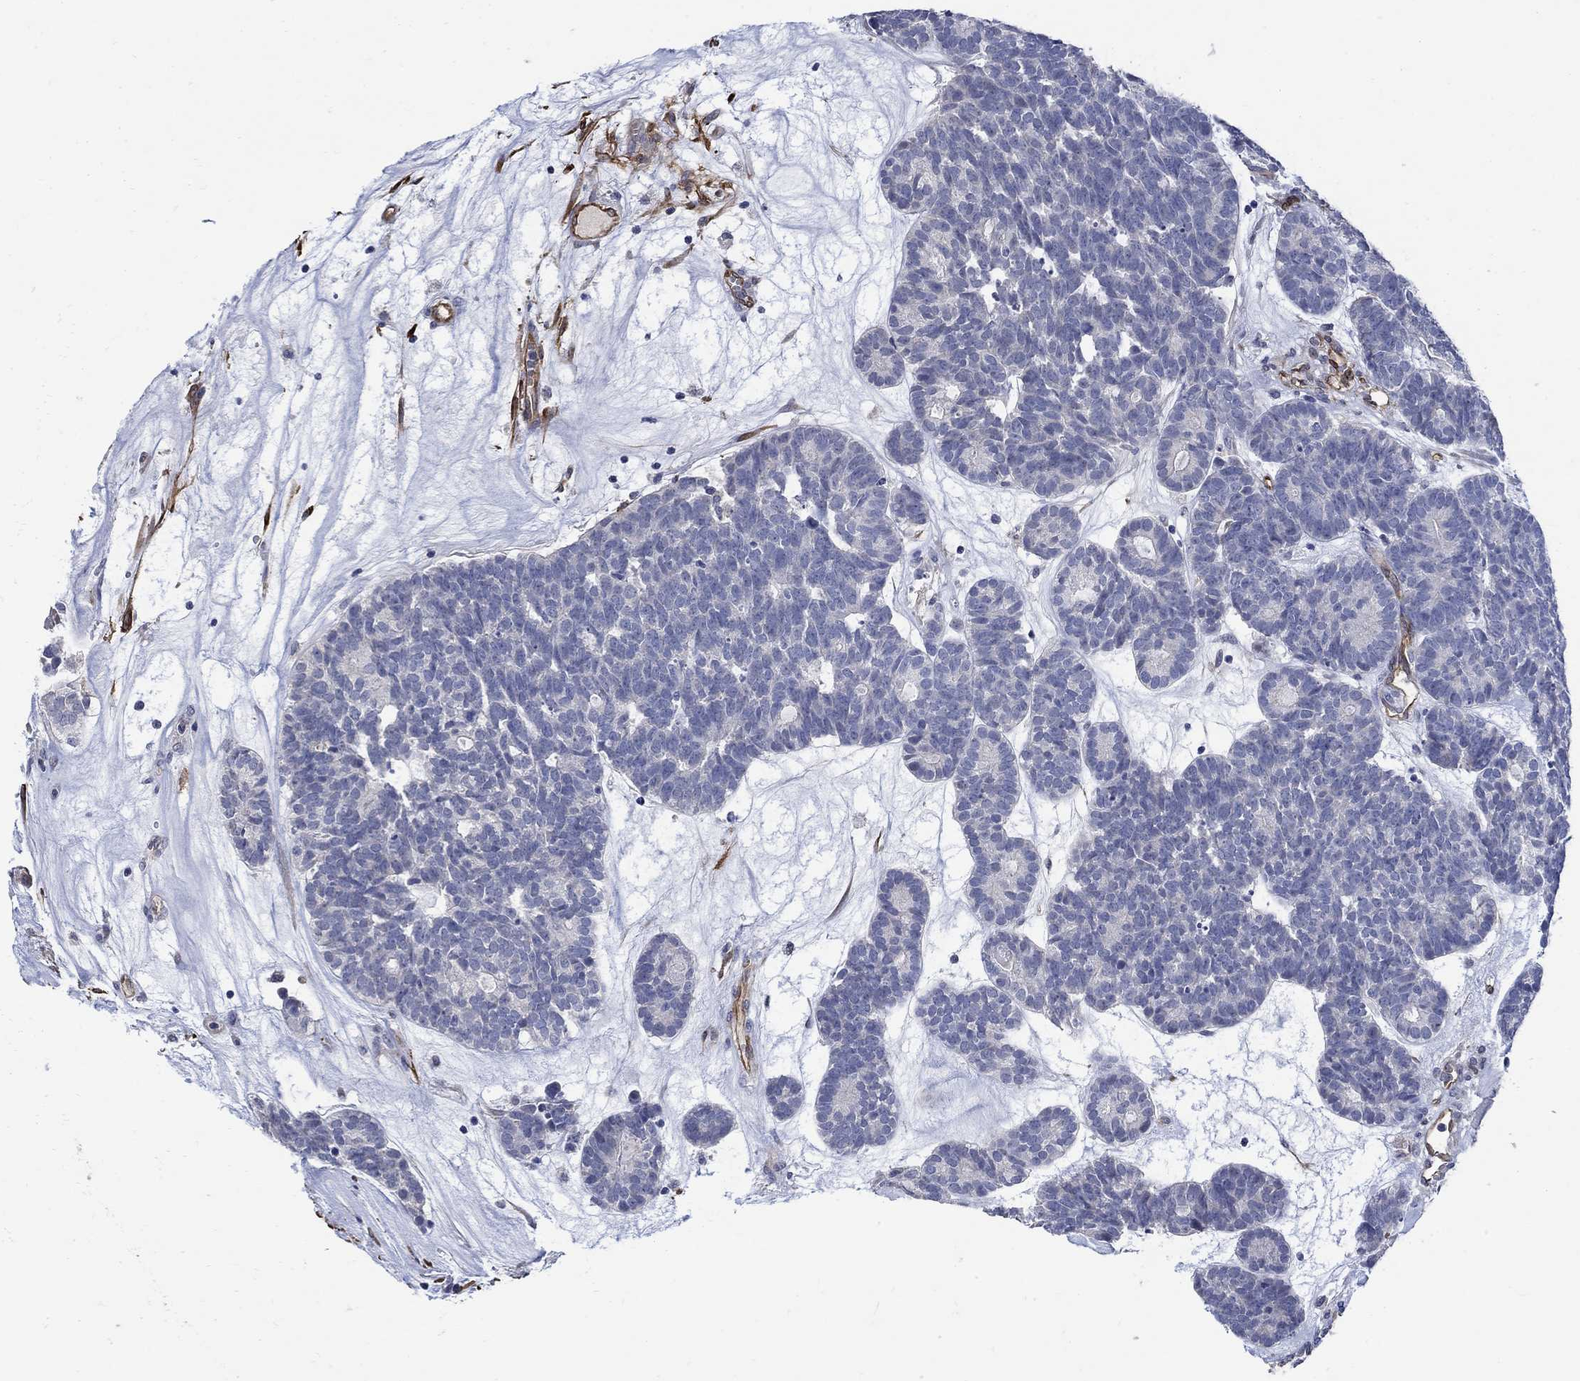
{"staining": {"intensity": "negative", "quantity": "none", "location": "none"}, "tissue": "head and neck cancer", "cell_type": "Tumor cells", "image_type": "cancer", "snomed": [{"axis": "morphology", "description": "Adenocarcinoma, NOS"}, {"axis": "topography", "description": "Head-Neck"}], "caption": "Immunohistochemistry histopathology image of neoplastic tissue: adenocarcinoma (head and neck) stained with DAB exhibits no significant protein expression in tumor cells.", "gene": "TGM2", "patient": {"sex": "female", "age": 81}}